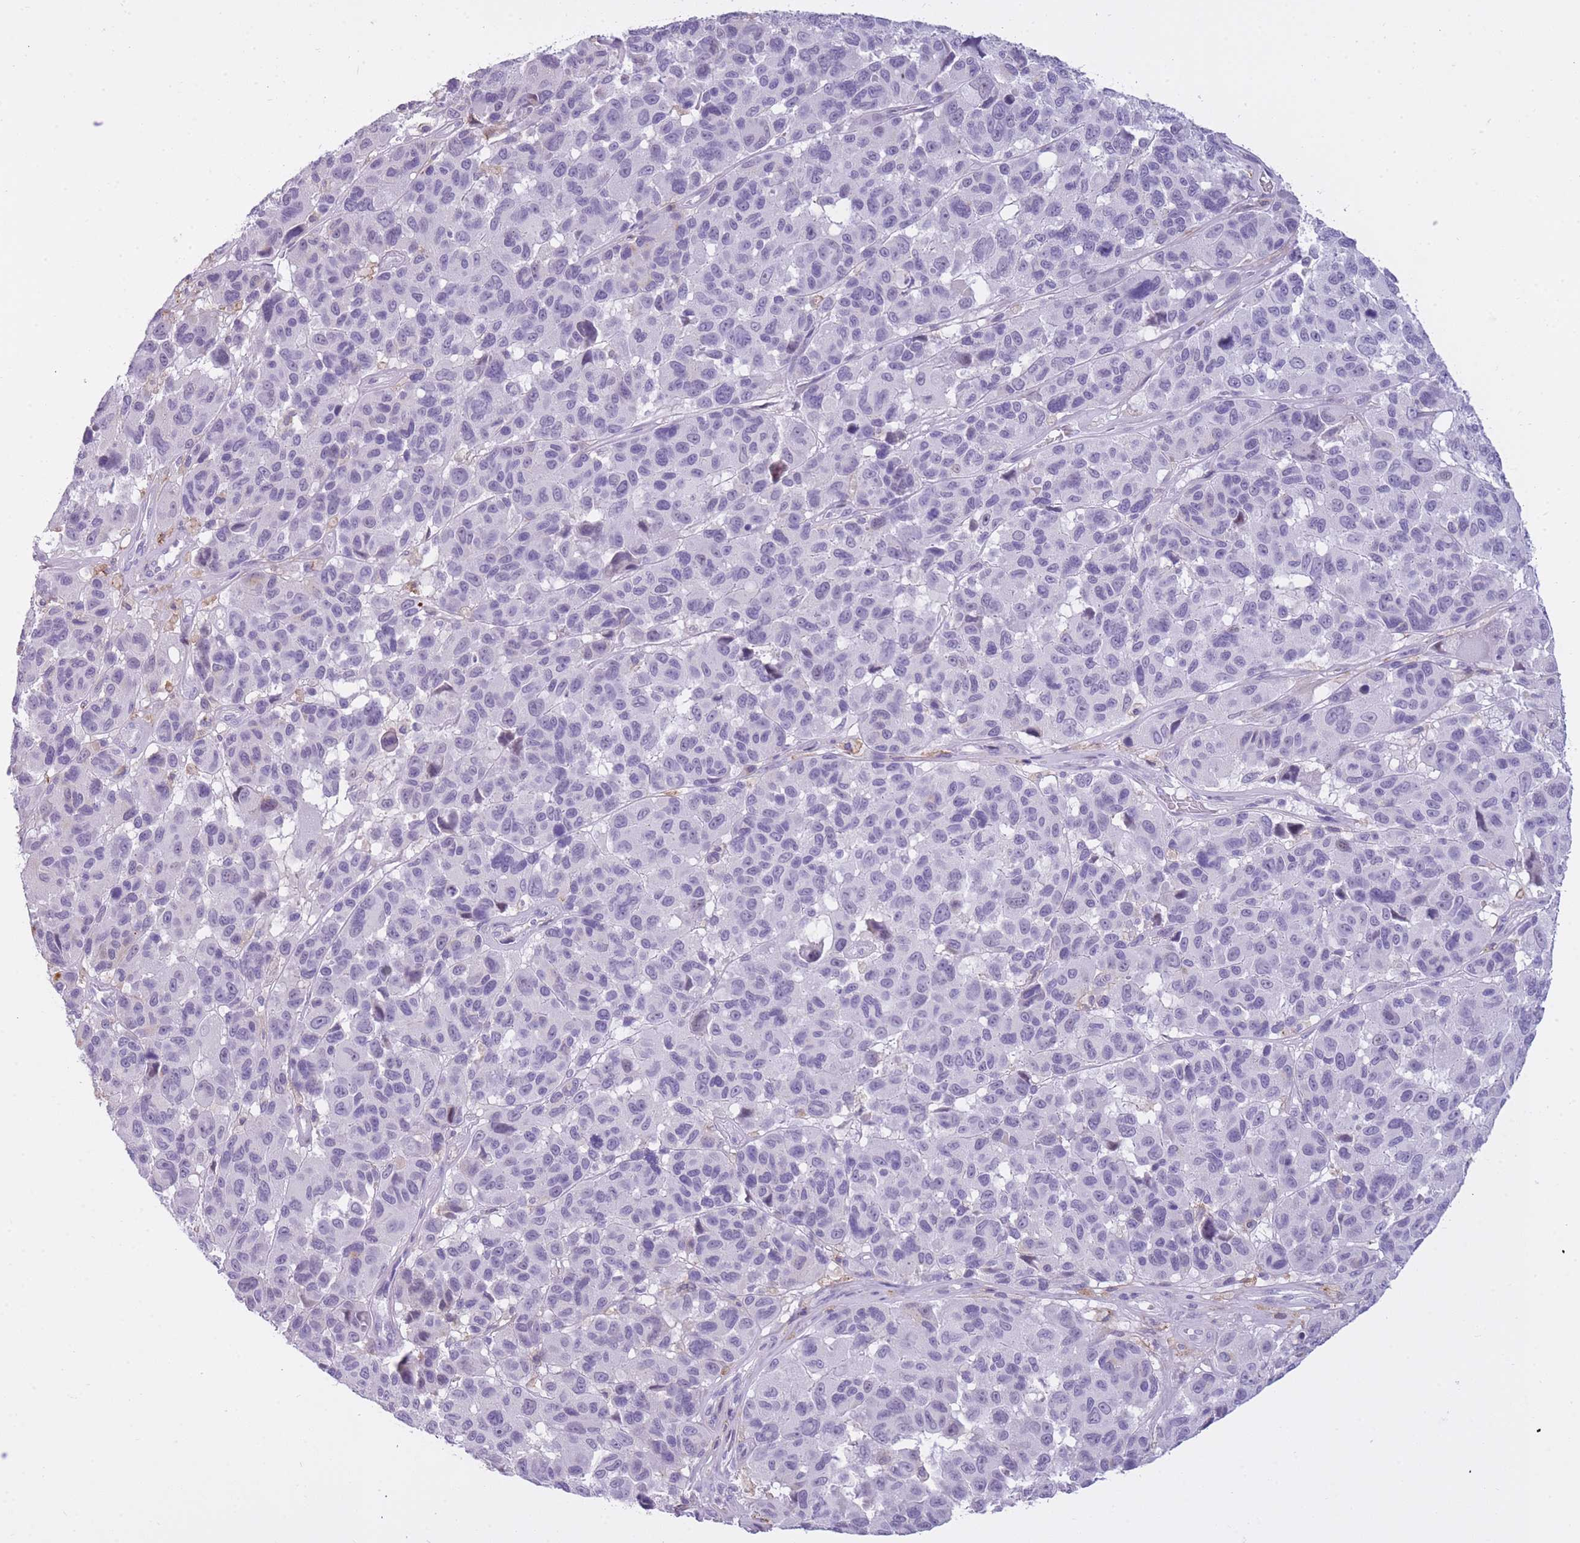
{"staining": {"intensity": "negative", "quantity": "none", "location": "none"}, "tissue": "melanoma", "cell_type": "Tumor cells", "image_type": "cancer", "snomed": [{"axis": "morphology", "description": "Malignant melanoma, NOS"}, {"axis": "topography", "description": "Skin"}], "caption": "DAB immunohistochemical staining of human melanoma demonstrates no significant expression in tumor cells.", "gene": "RADX", "patient": {"sex": "female", "age": 66}}